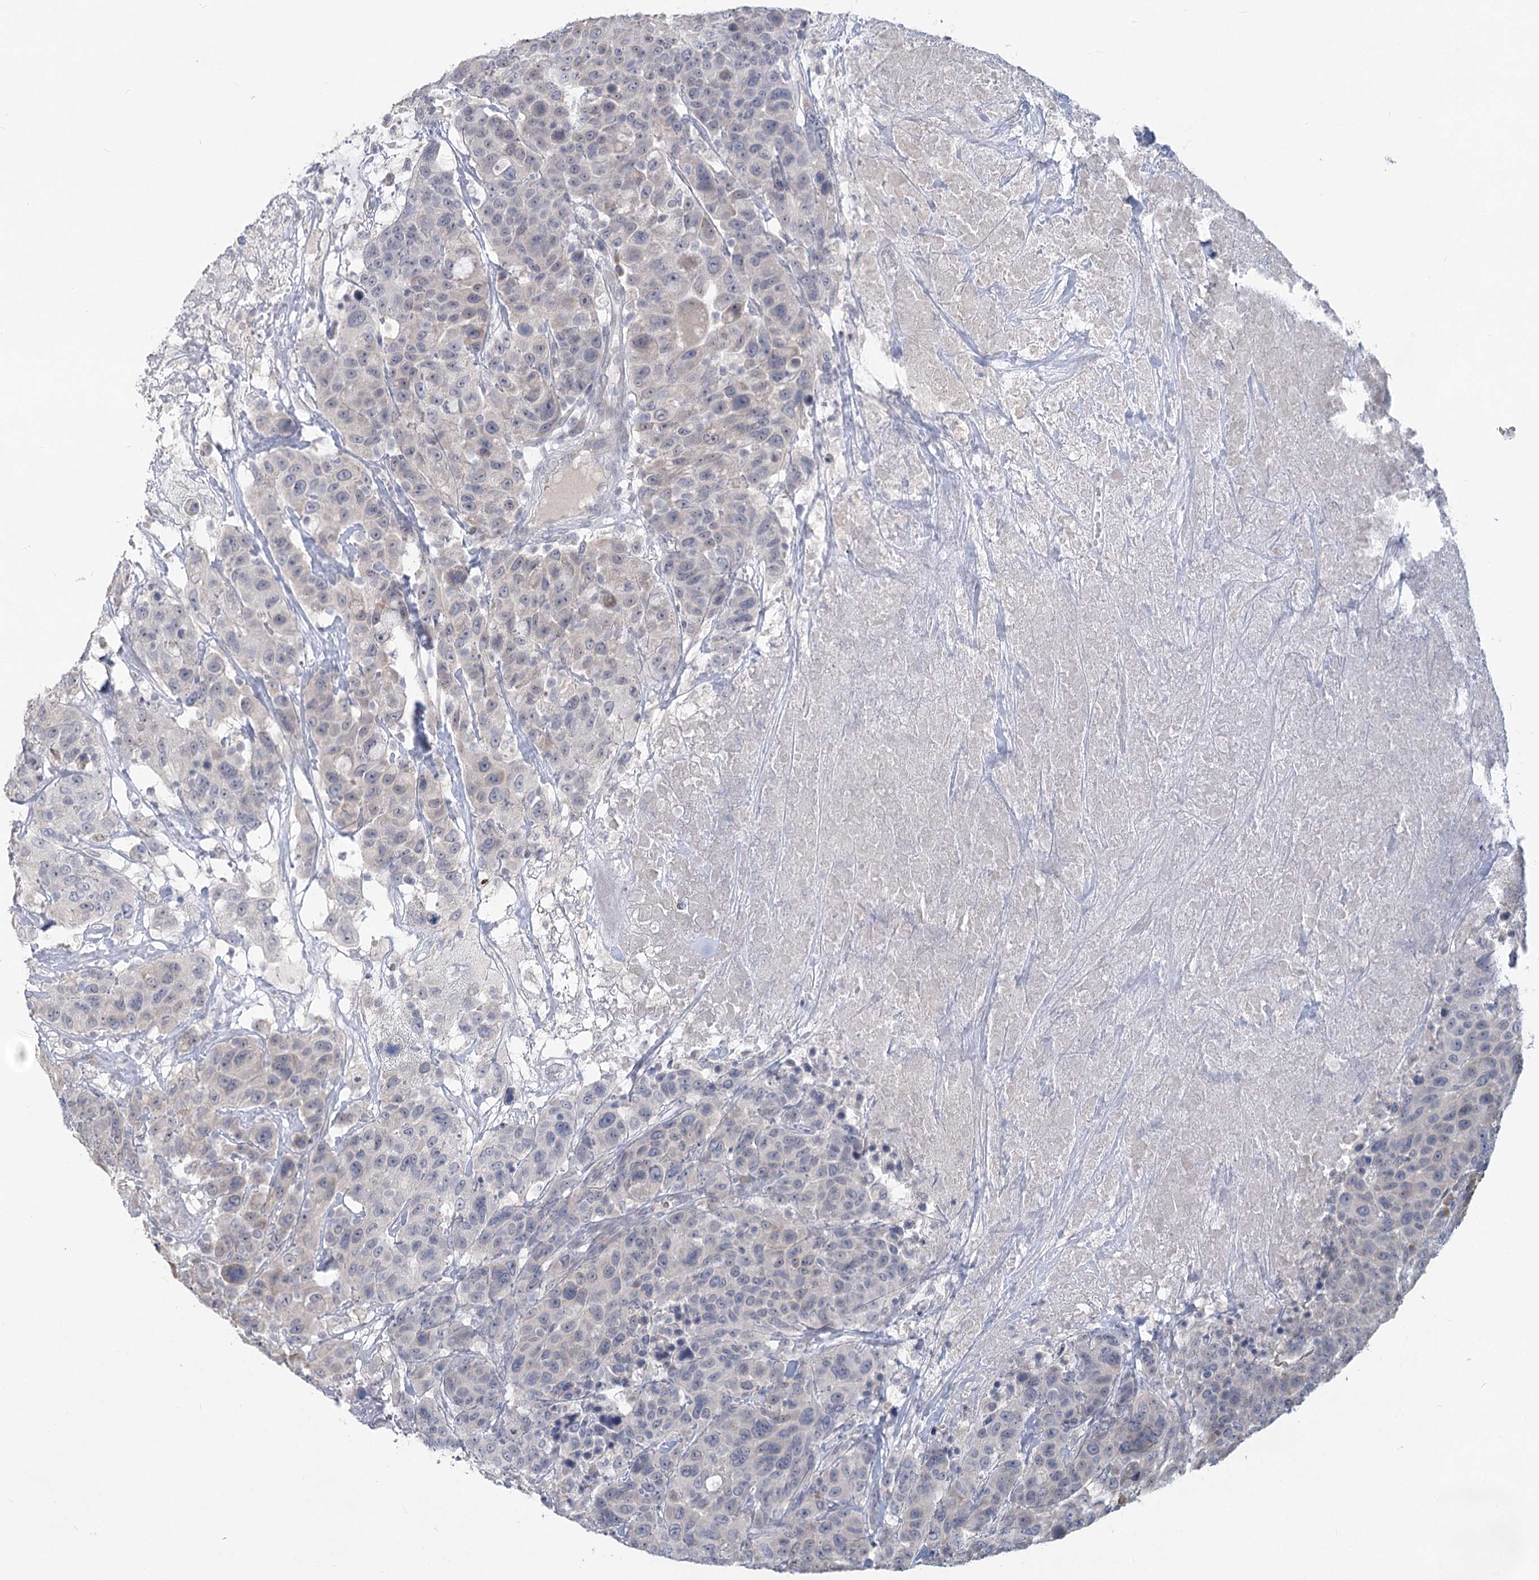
{"staining": {"intensity": "negative", "quantity": "none", "location": "none"}, "tissue": "breast cancer", "cell_type": "Tumor cells", "image_type": "cancer", "snomed": [{"axis": "morphology", "description": "Duct carcinoma"}, {"axis": "topography", "description": "Breast"}], "caption": "An immunohistochemistry histopathology image of breast infiltrating ductal carcinoma is shown. There is no staining in tumor cells of breast infiltrating ductal carcinoma.", "gene": "SLC9A3", "patient": {"sex": "female", "age": 37}}